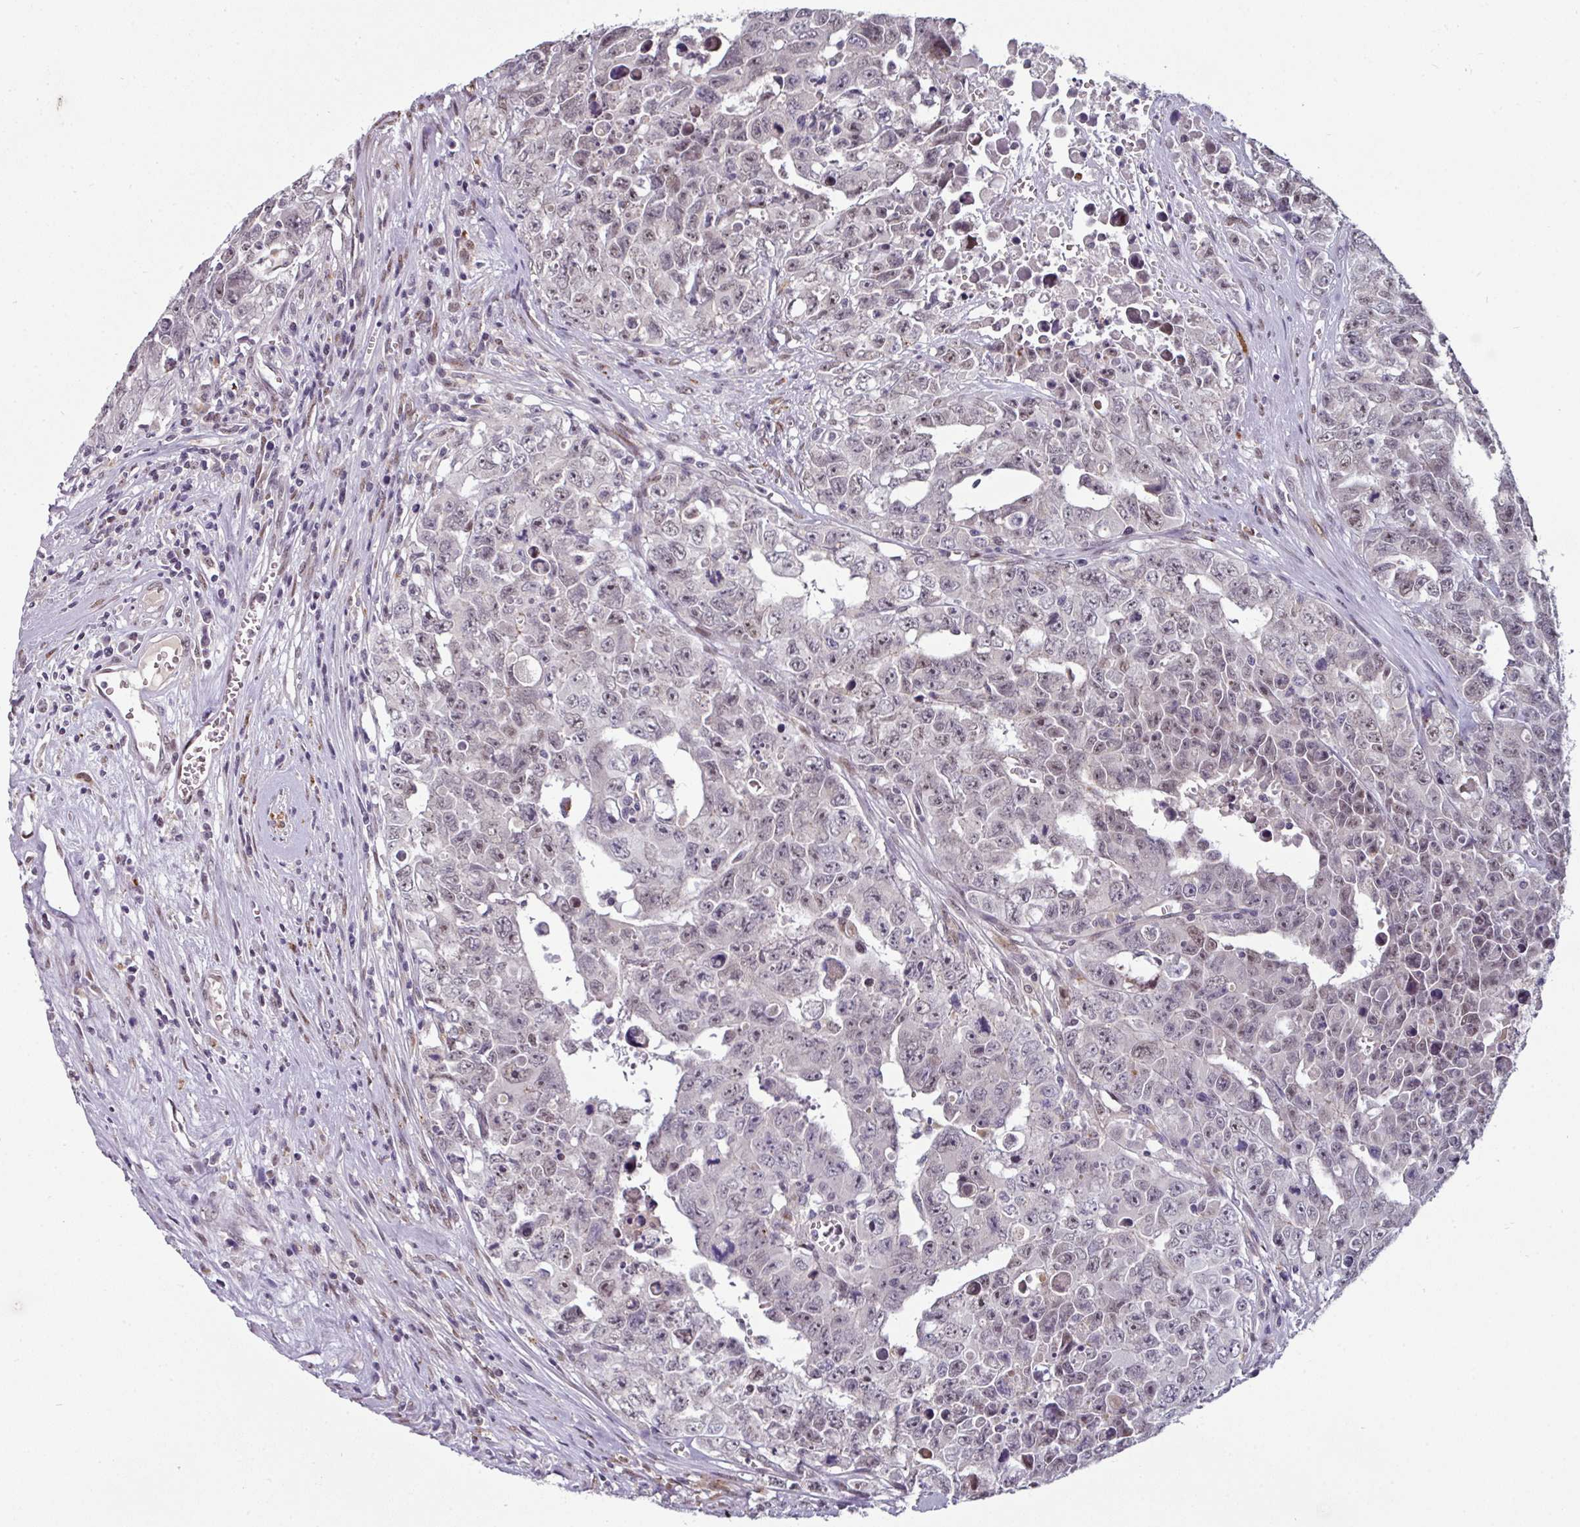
{"staining": {"intensity": "negative", "quantity": "none", "location": "none"}, "tissue": "testis cancer", "cell_type": "Tumor cells", "image_type": "cancer", "snomed": [{"axis": "morphology", "description": "Carcinoma, Embryonal, NOS"}, {"axis": "topography", "description": "Testis"}], "caption": "IHC image of neoplastic tissue: testis cancer (embryonal carcinoma) stained with DAB (3,3'-diaminobenzidine) demonstrates no significant protein staining in tumor cells.", "gene": "SWSAP1", "patient": {"sex": "male", "age": 24}}